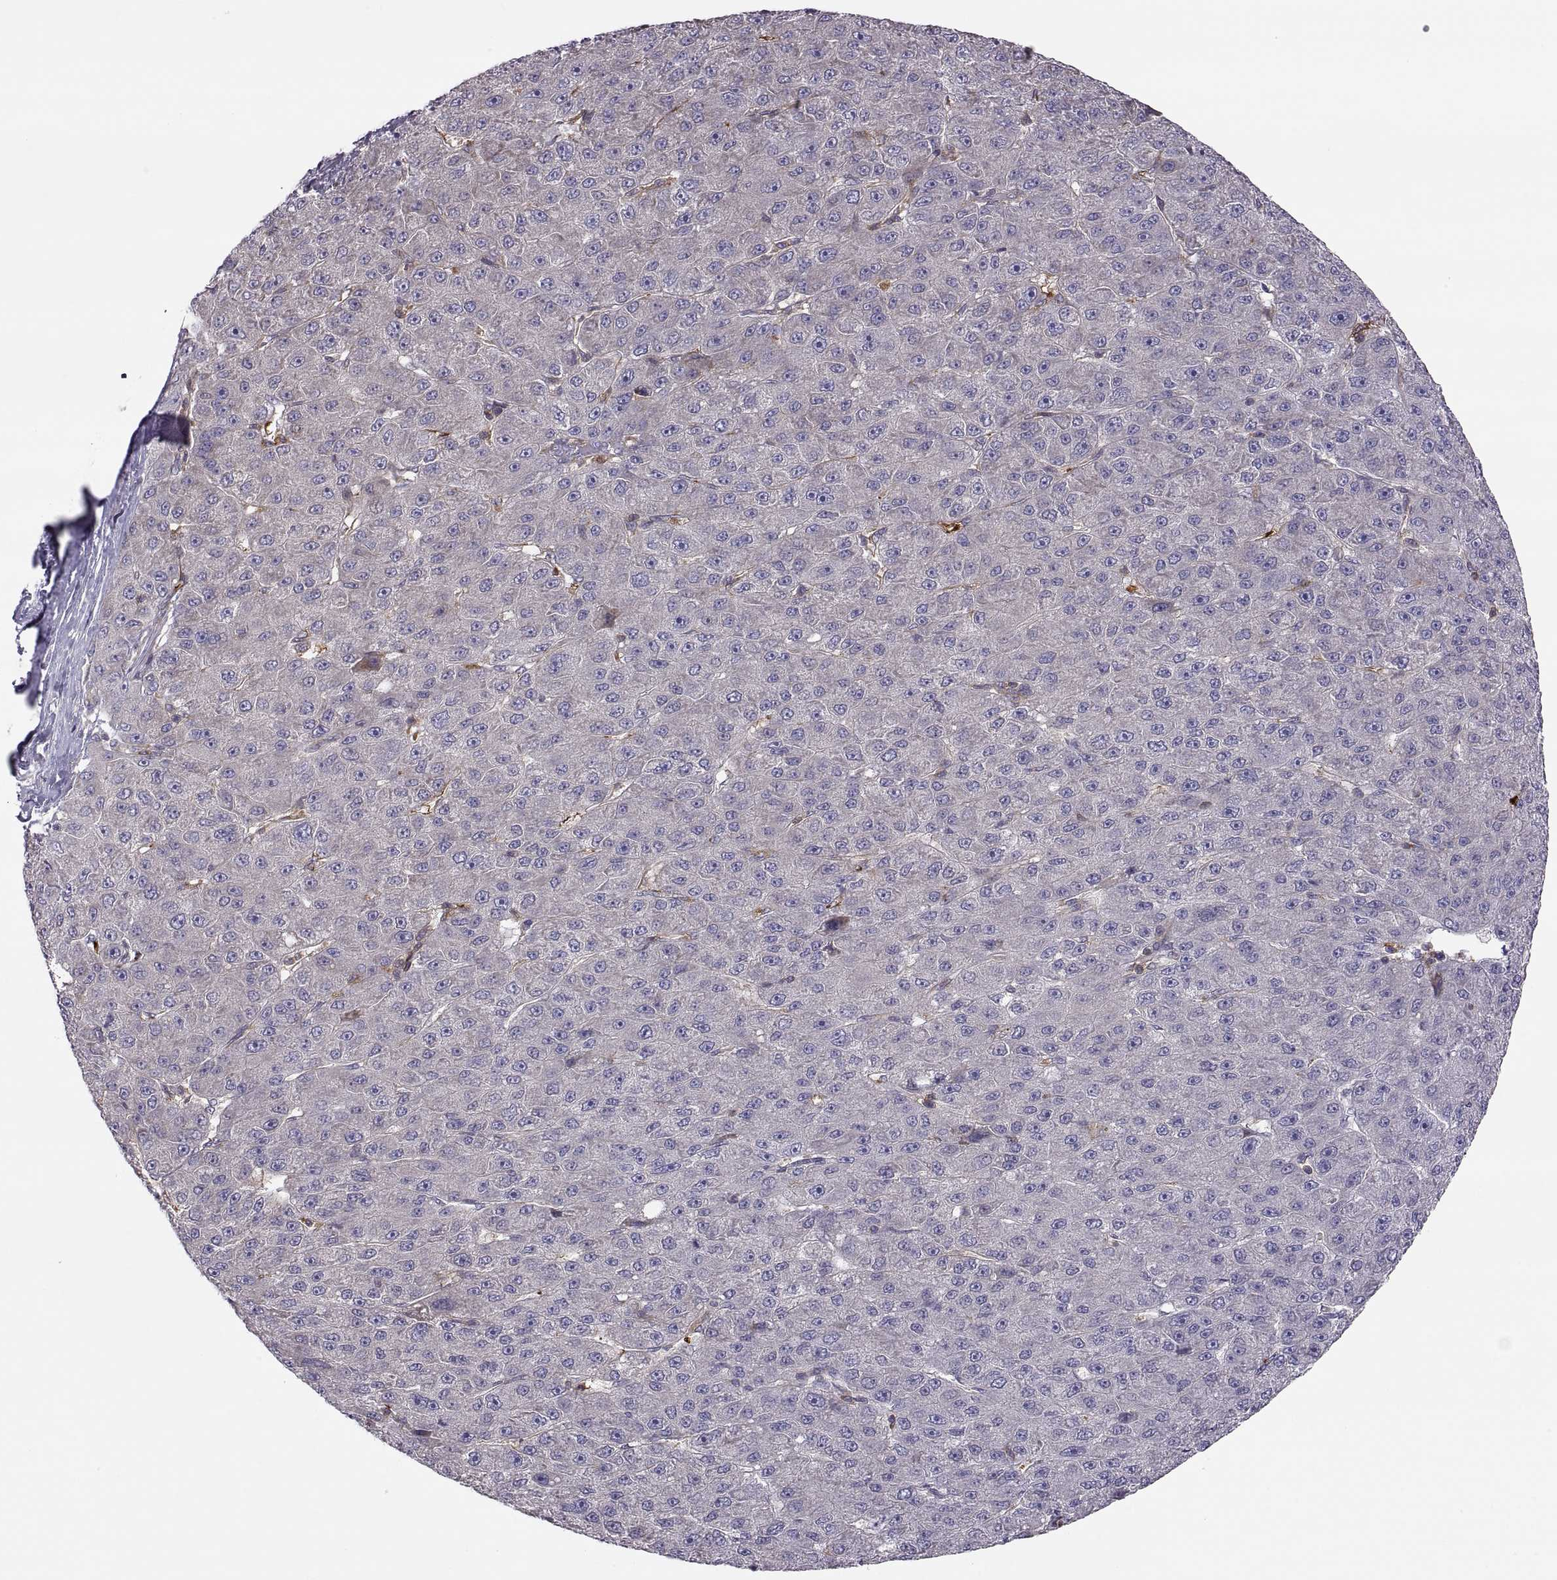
{"staining": {"intensity": "negative", "quantity": "none", "location": "none"}, "tissue": "liver cancer", "cell_type": "Tumor cells", "image_type": "cancer", "snomed": [{"axis": "morphology", "description": "Carcinoma, Hepatocellular, NOS"}, {"axis": "topography", "description": "Liver"}], "caption": "Human liver cancer (hepatocellular carcinoma) stained for a protein using immunohistochemistry (IHC) reveals no positivity in tumor cells.", "gene": "SPATA32", "patient": {"sex": "male", "age": 67}}